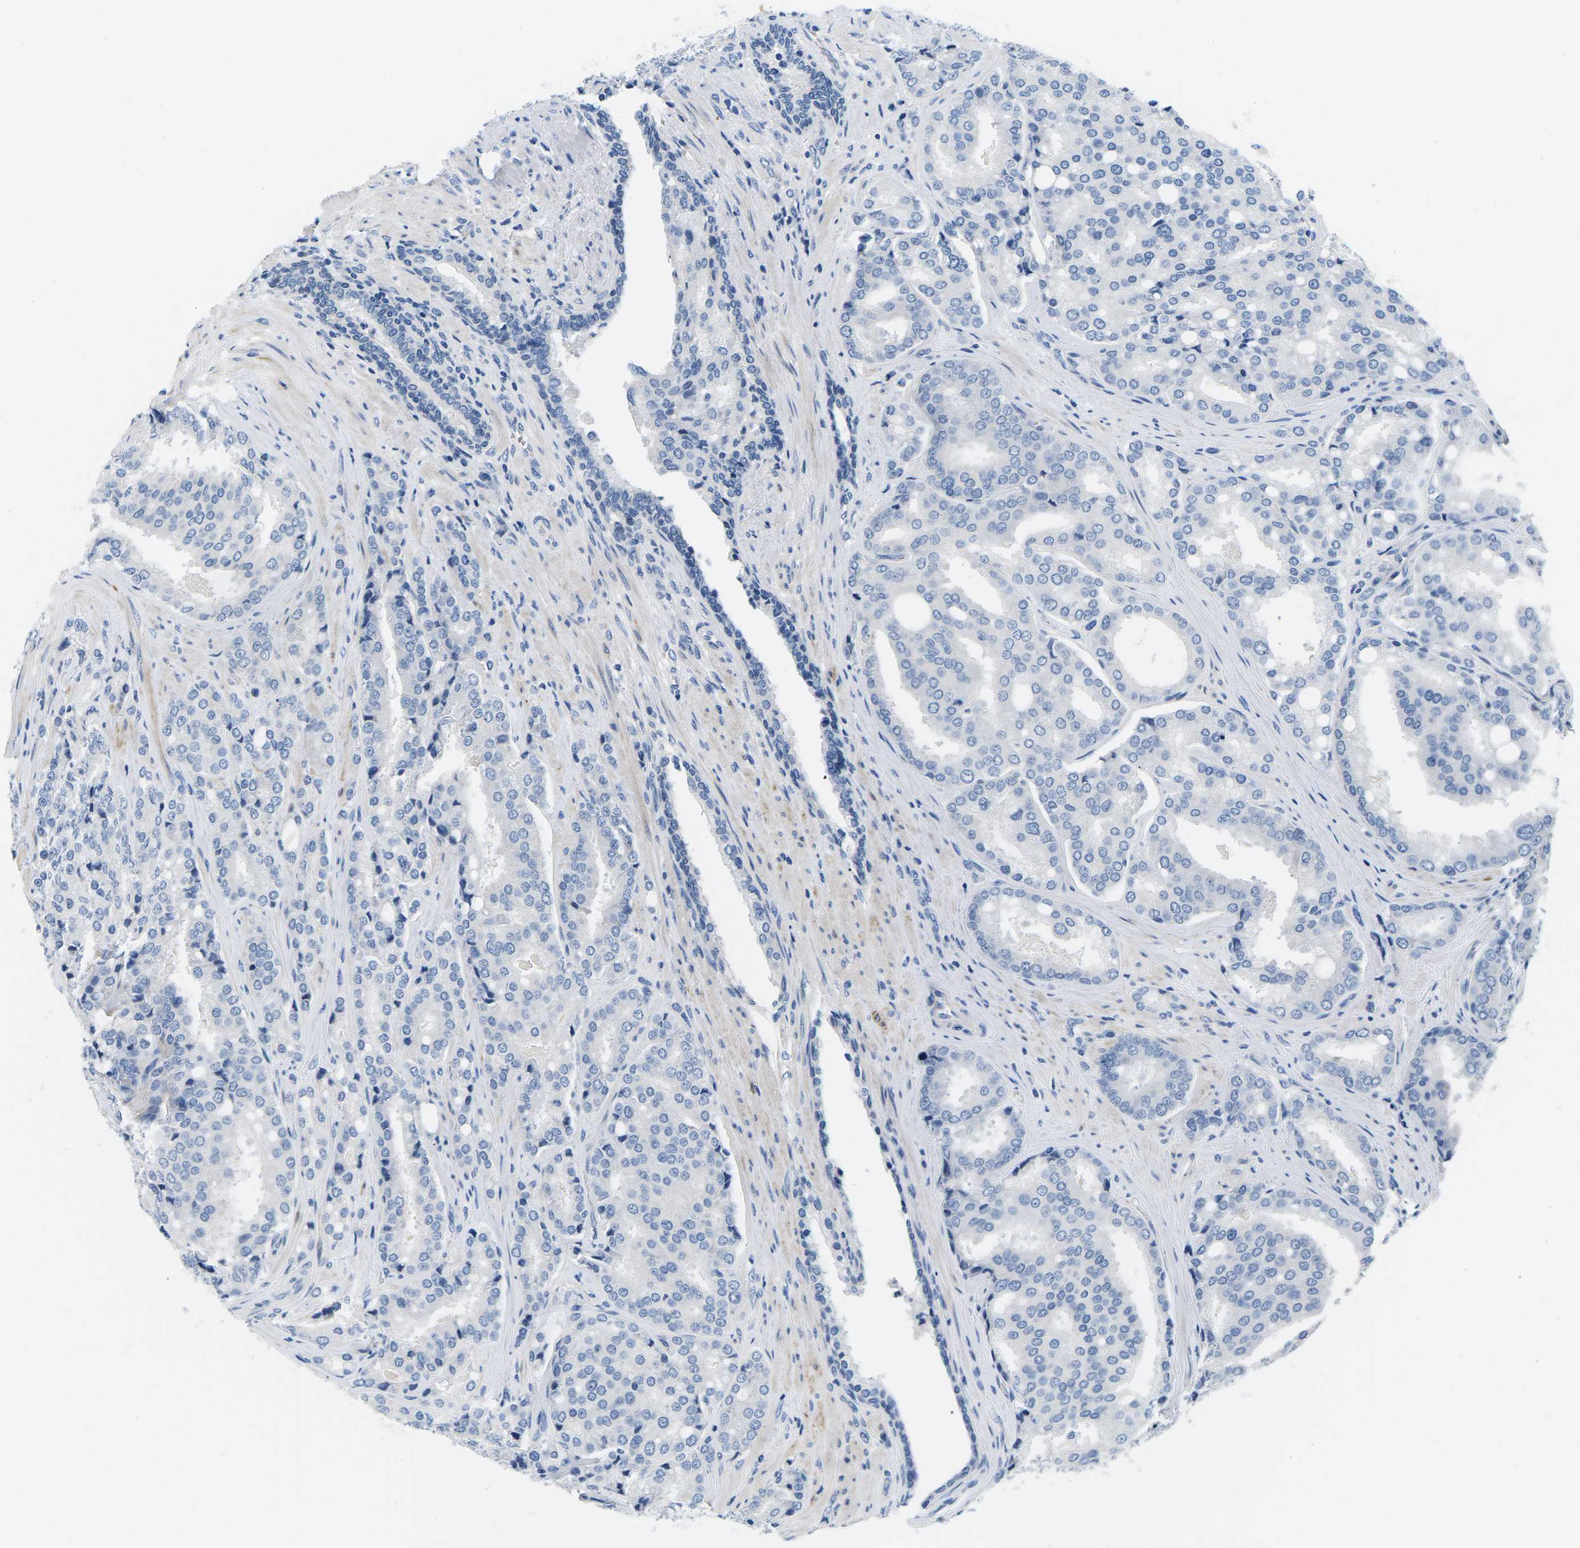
{"staining": {"intensity": "negative", "quantity": "none", "location": "none"}, "tissue": "prostate cancer", "cell_type": "Tumor cells", "image_type": "cancer", "snomed": [{"axis": "morphology", "description": "Adenocarcinoma, High grade"}, {"axis": "topography", "description": "Prostate"}], "caption": "Tumor cells are negative for protein expression in human prostate cancer (adenocarcinoma (high-grade)). (Stains: DAB (3,3'-diaminobenzidine) immunohistochemistry (IHC) with hematoxylin counter stain, Microscopy: brightfield microscopy at high magnification).", "gene": "TSPAN2", "patient": {"sex": "male", "age": 50}}